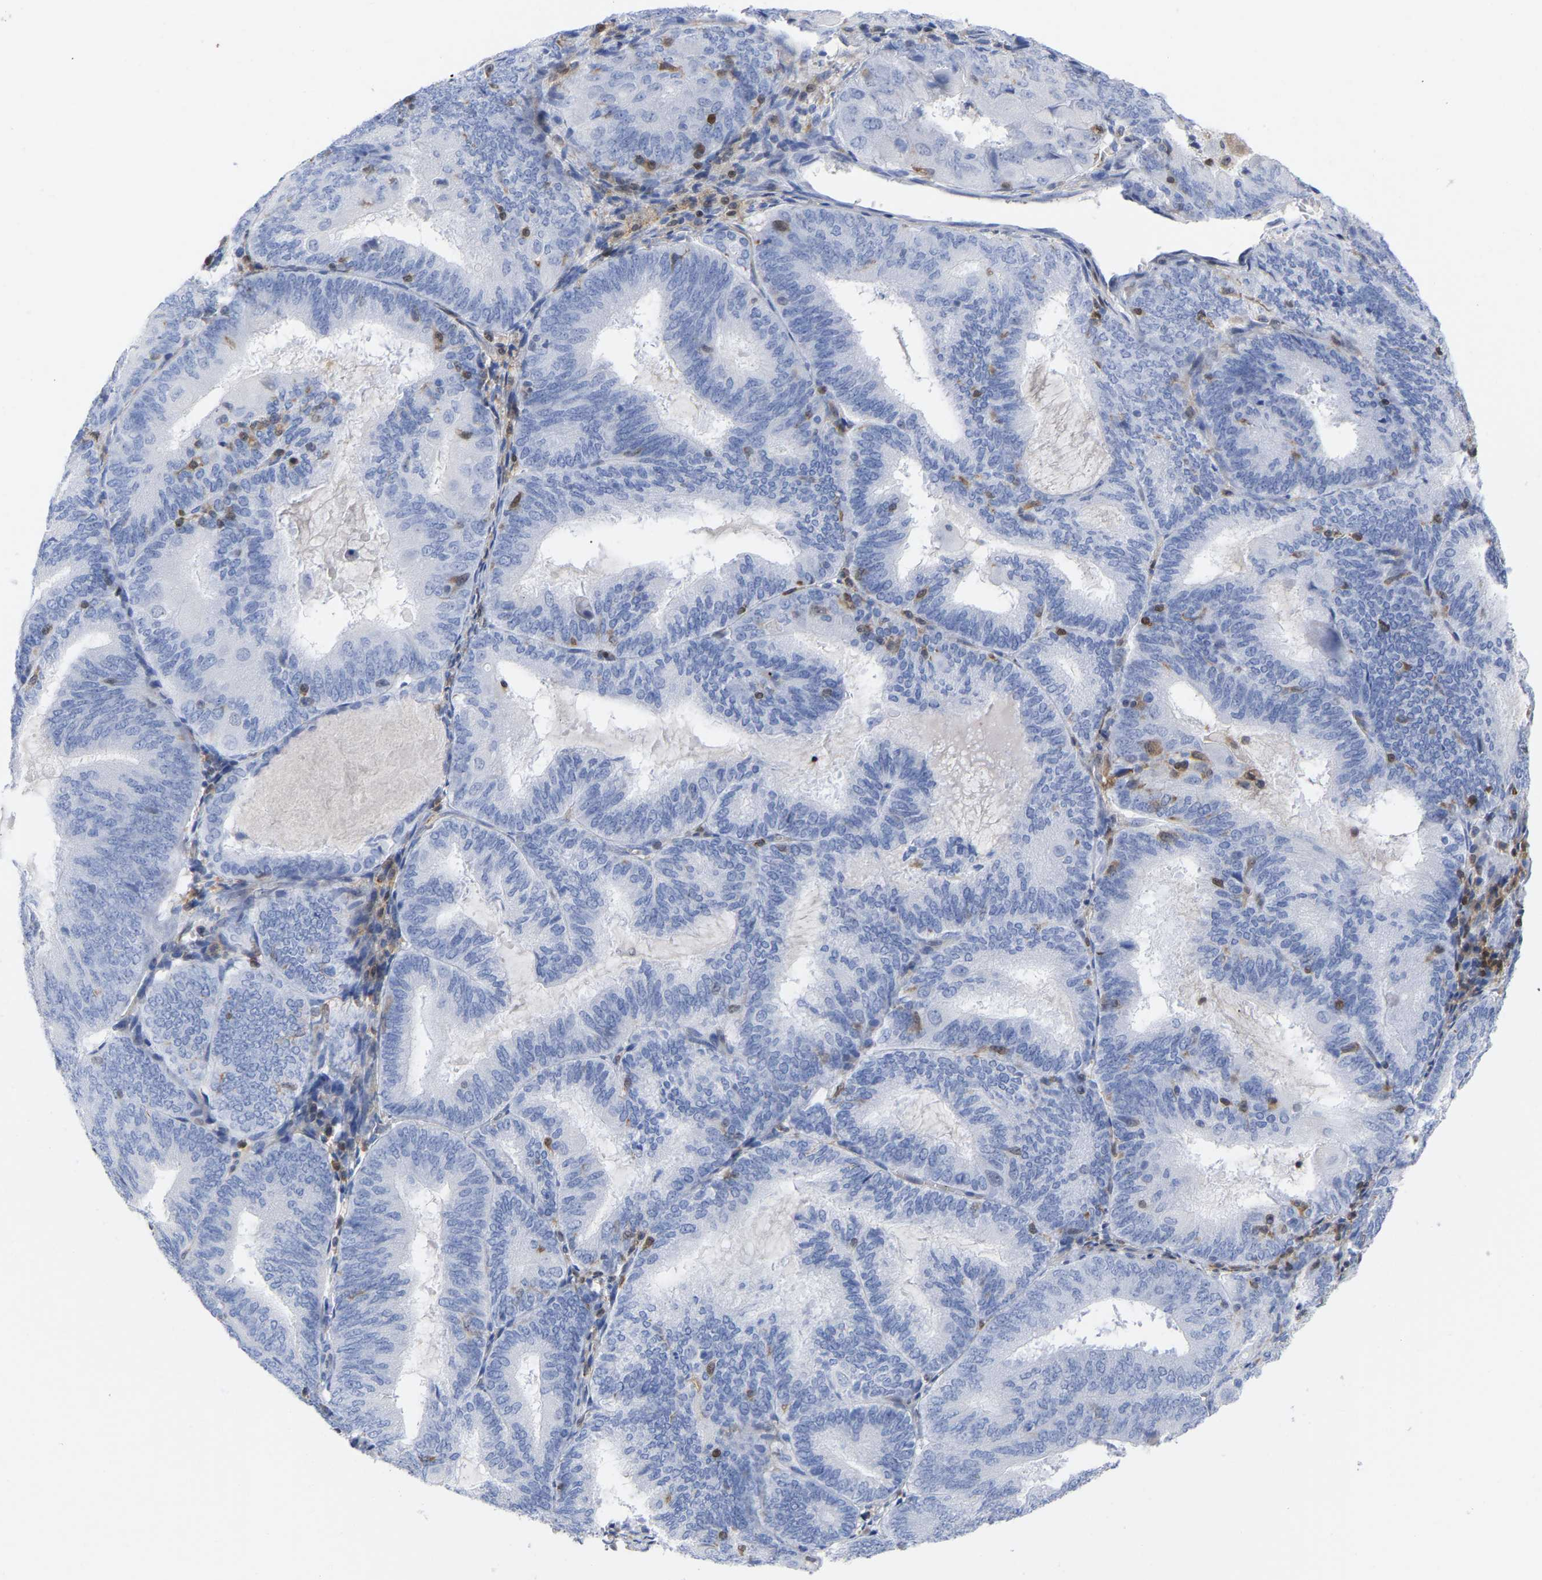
{"staining": {"intensity": "negative", "quantity": "none", "location": "none"}, "tissue": "endometrial cancer", "cell_type": "Tumor cells", "image_type": "cancer", "snomed": [{"axis": "morphology", "description": "Adenocarcinoma, NOS"}, {"axis": "topography", "description": "Endometrium"}], "caption": "Immunohistochemistry photomicrograph of neoplastic tissue: endometrial adenocarcinoma stained with DAB reveals no significant protein staining in tumor cells.", "gene": "GIMAP4", "patient": {"sex": "female", "age": 81}}